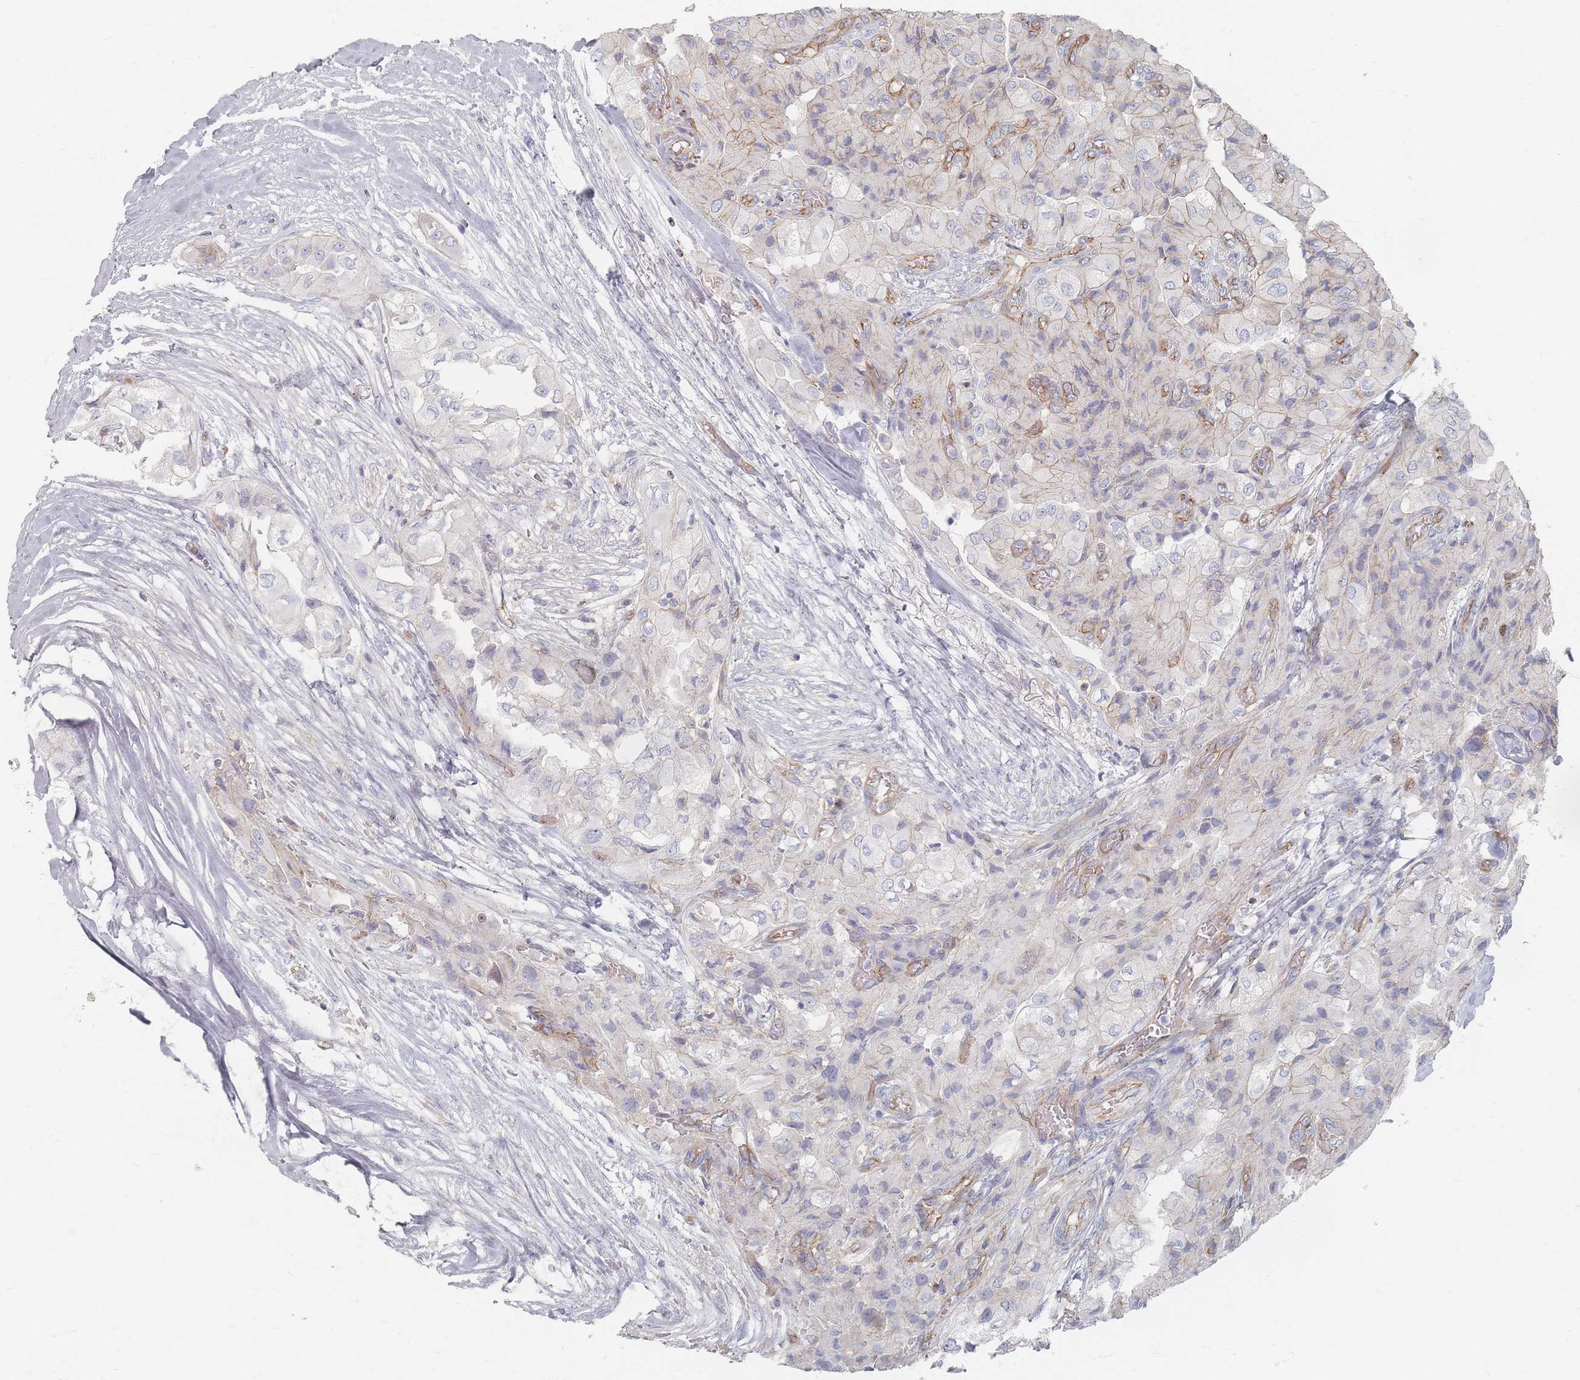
{"staining": {"intensity": "negative", "quantity": "none", "location": "none"}, "tissue": "head and neck cancer", "cell_type": "Tumor cells", "image_type": "cancer", "snomed": [{"axis": "morphology", "description": "Adenocarcinoma, NOS"}, {"axis": "topography", "description": "Head-Neck"}], "caption": "High magnification brightfield microscopy of head and neck adenocarcinoma stained with DAB (brown) and counterstained with hematoxylin (blue): tumor cells show no significant staining. (Stains: DAB (3,3'-diaminobenzidine) immunohistochemistry (IHC) with hematoxylin counter stain, Microscopy: brightfield microscopy at high magnification).", "gene": "GNB1", "patient": {"sex": "male", "age": 66}}